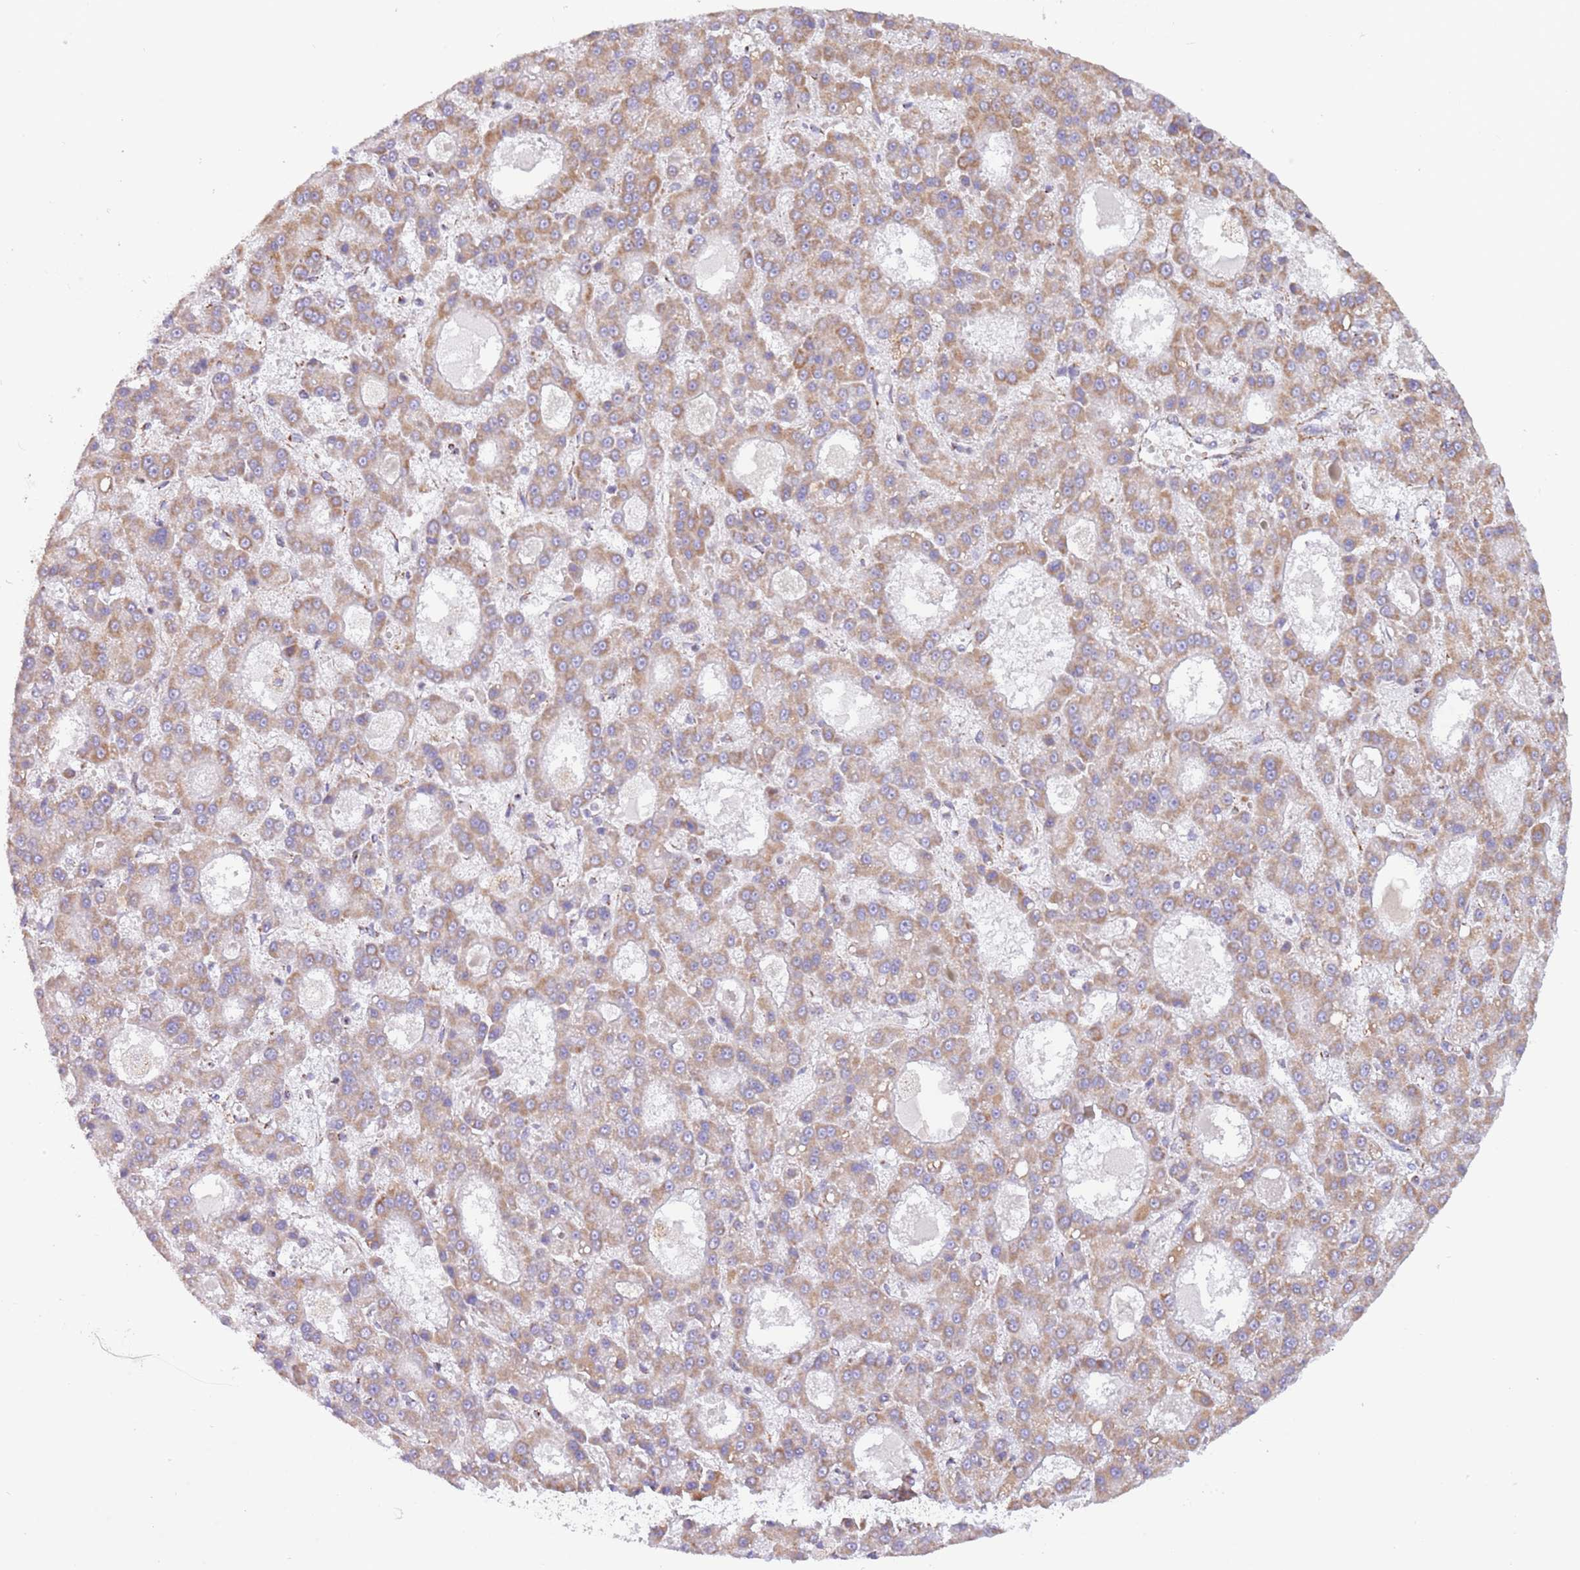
{"staining": {"intensity": "moderate", "quantity": ">75%", "location": "cytoplasmic/membranous"}, "tissue": "liver cancer", "cell_type": "Tumor cells", "image_type": "cancer", "snomed": [{"axis": "morphology", "description": "Carcinoma, Hepatocellular, NOS"}, {"axis": "topography", "description": "Liver"}], "caption": "This is an image of immunohistochemistry staining of liver hepatocellular carcinoma, which shows moderate staining in the cytoplasmic/membranous of tumor cells.", "gene": "LHX6", "patient": {"sex": "male", "age": 70}}